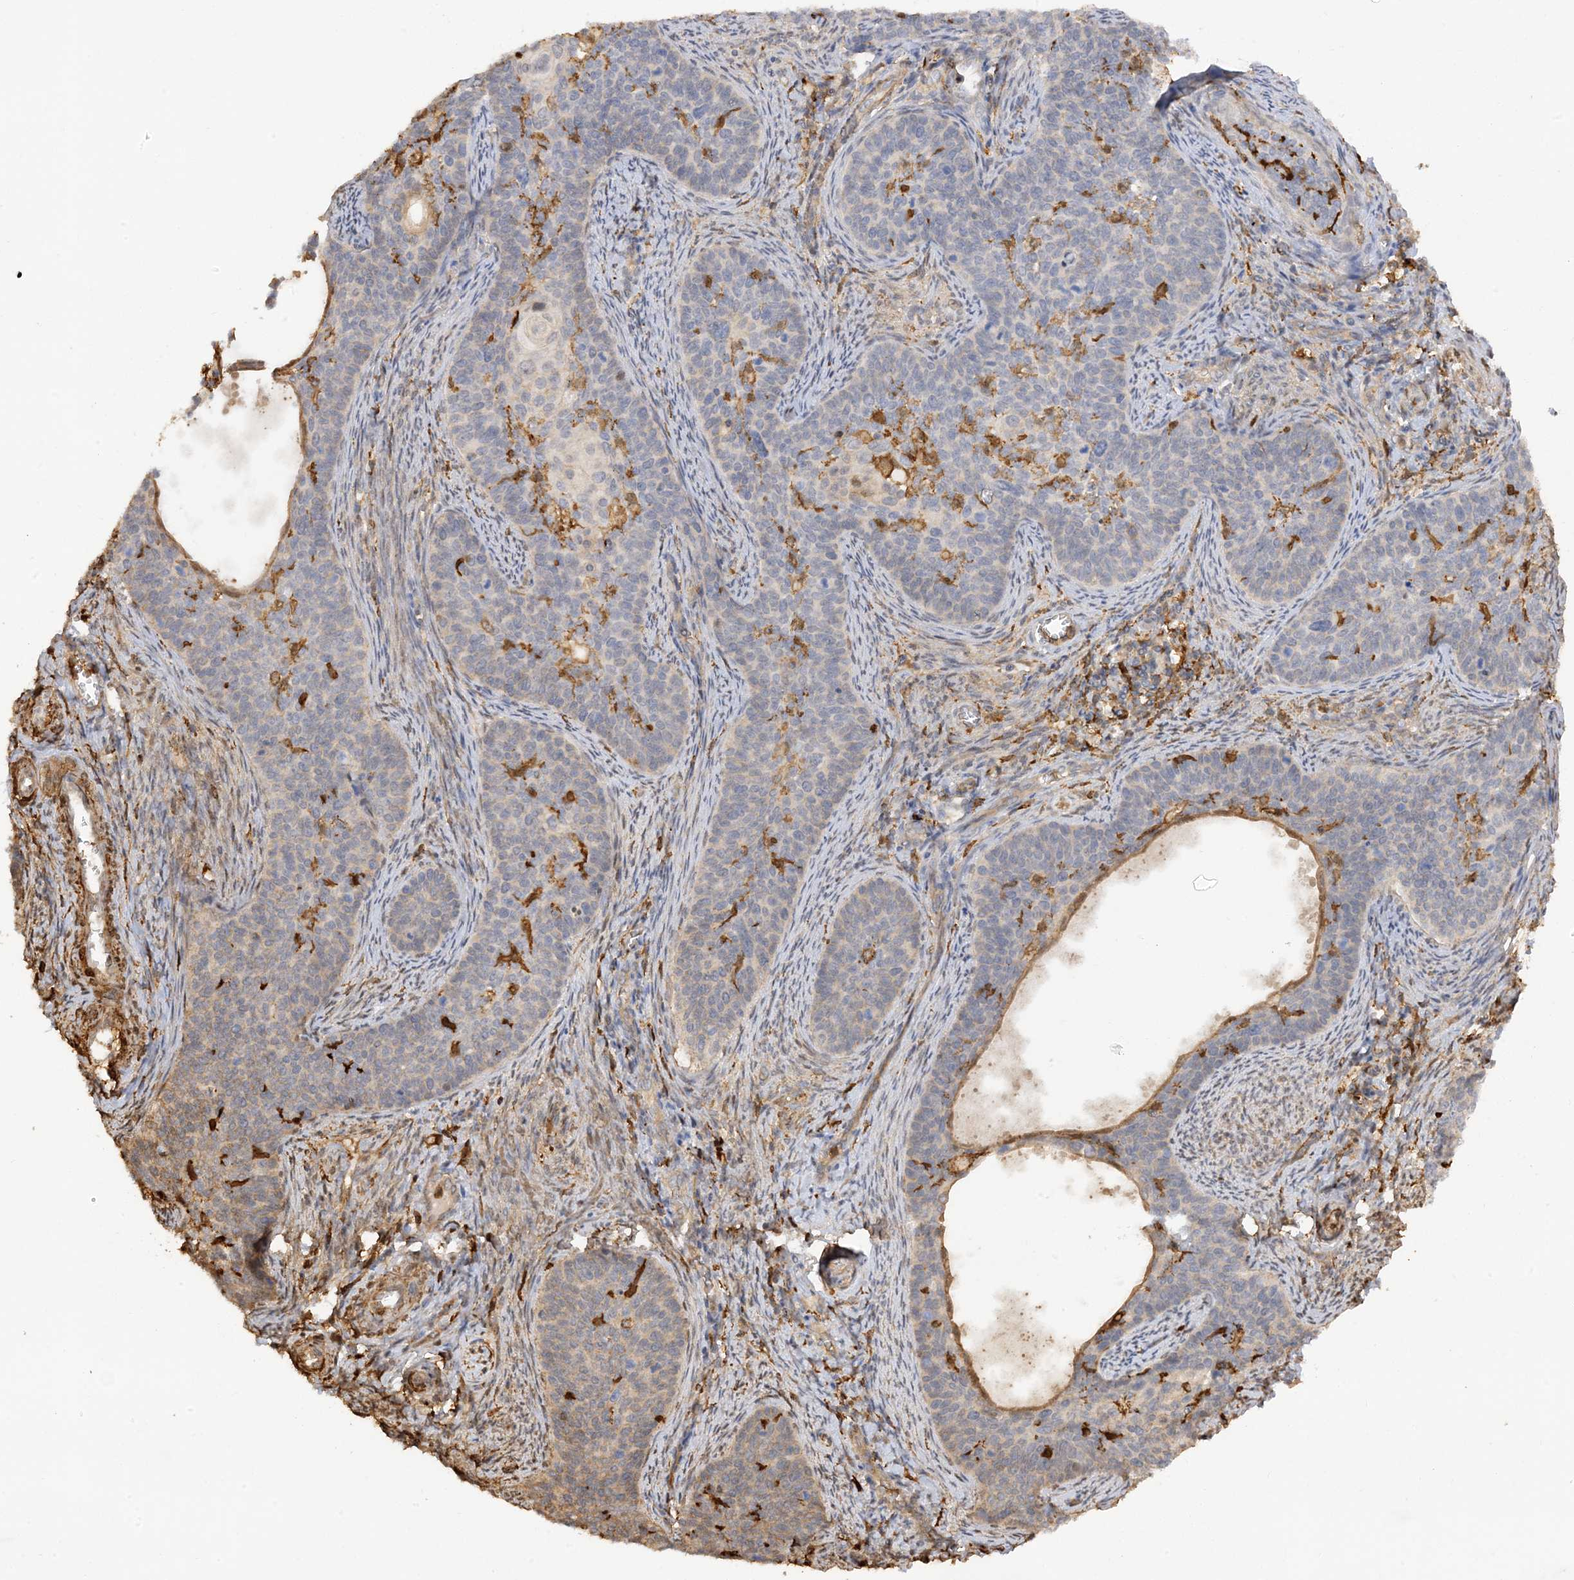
{"staining": {"intensity": "weak", "quantity": "<25%", "location": "cytoplasmic/membranous"}, "tissue": "cervical cancer", "cell_type": "Tumor cells", "image_type": "cancer", "snomed": [{"axis": "morphology", "description": "Squamous cell carcinoma, NOS"}, {"axis": "topography", "description": "Cervix"}], "caption": "Cervical squamous cell carcinoma was stained to show a protein in brown. There is no significant expression in tumor cells.", "gene": "PHACTR2", "patient": {"sex": "female", "age": 33}}